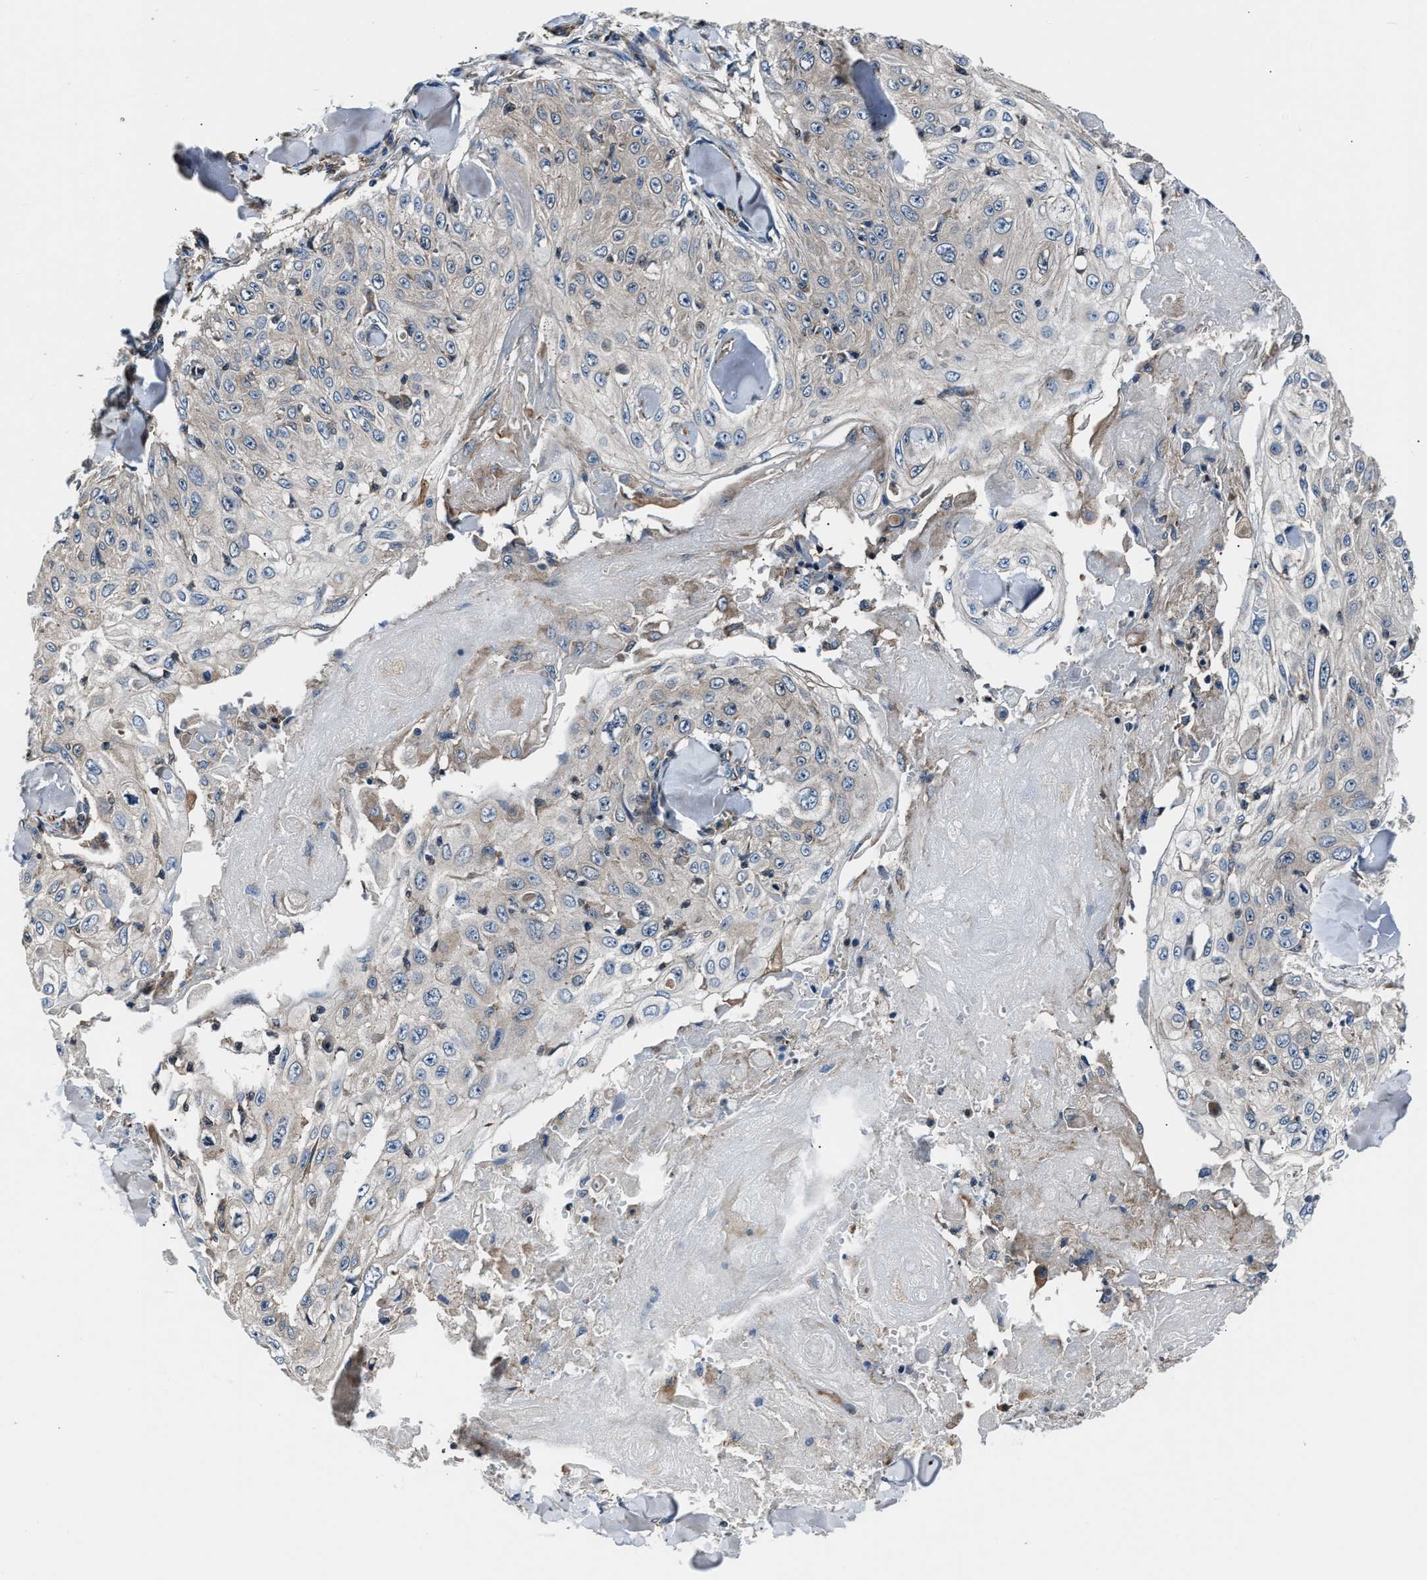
{"staining": {"intensity": "negative", "quantity": "none", "location": "none"}, "tissue": "skin cancer", "cell_type": "Tumor cells", "image_type": "cancer", "snomed": [{"axis": "morphology", "description": "Squamous cell carcinoma, NOS"}, {"axis": "topography", "description": "Skin"}], "caption": "A photomicrograph of human squamous cell carcinoma (skin) is negative for staining in tumor cells.", "gene": "GGCT", "patient": {"sex": "male", "age": 86}}